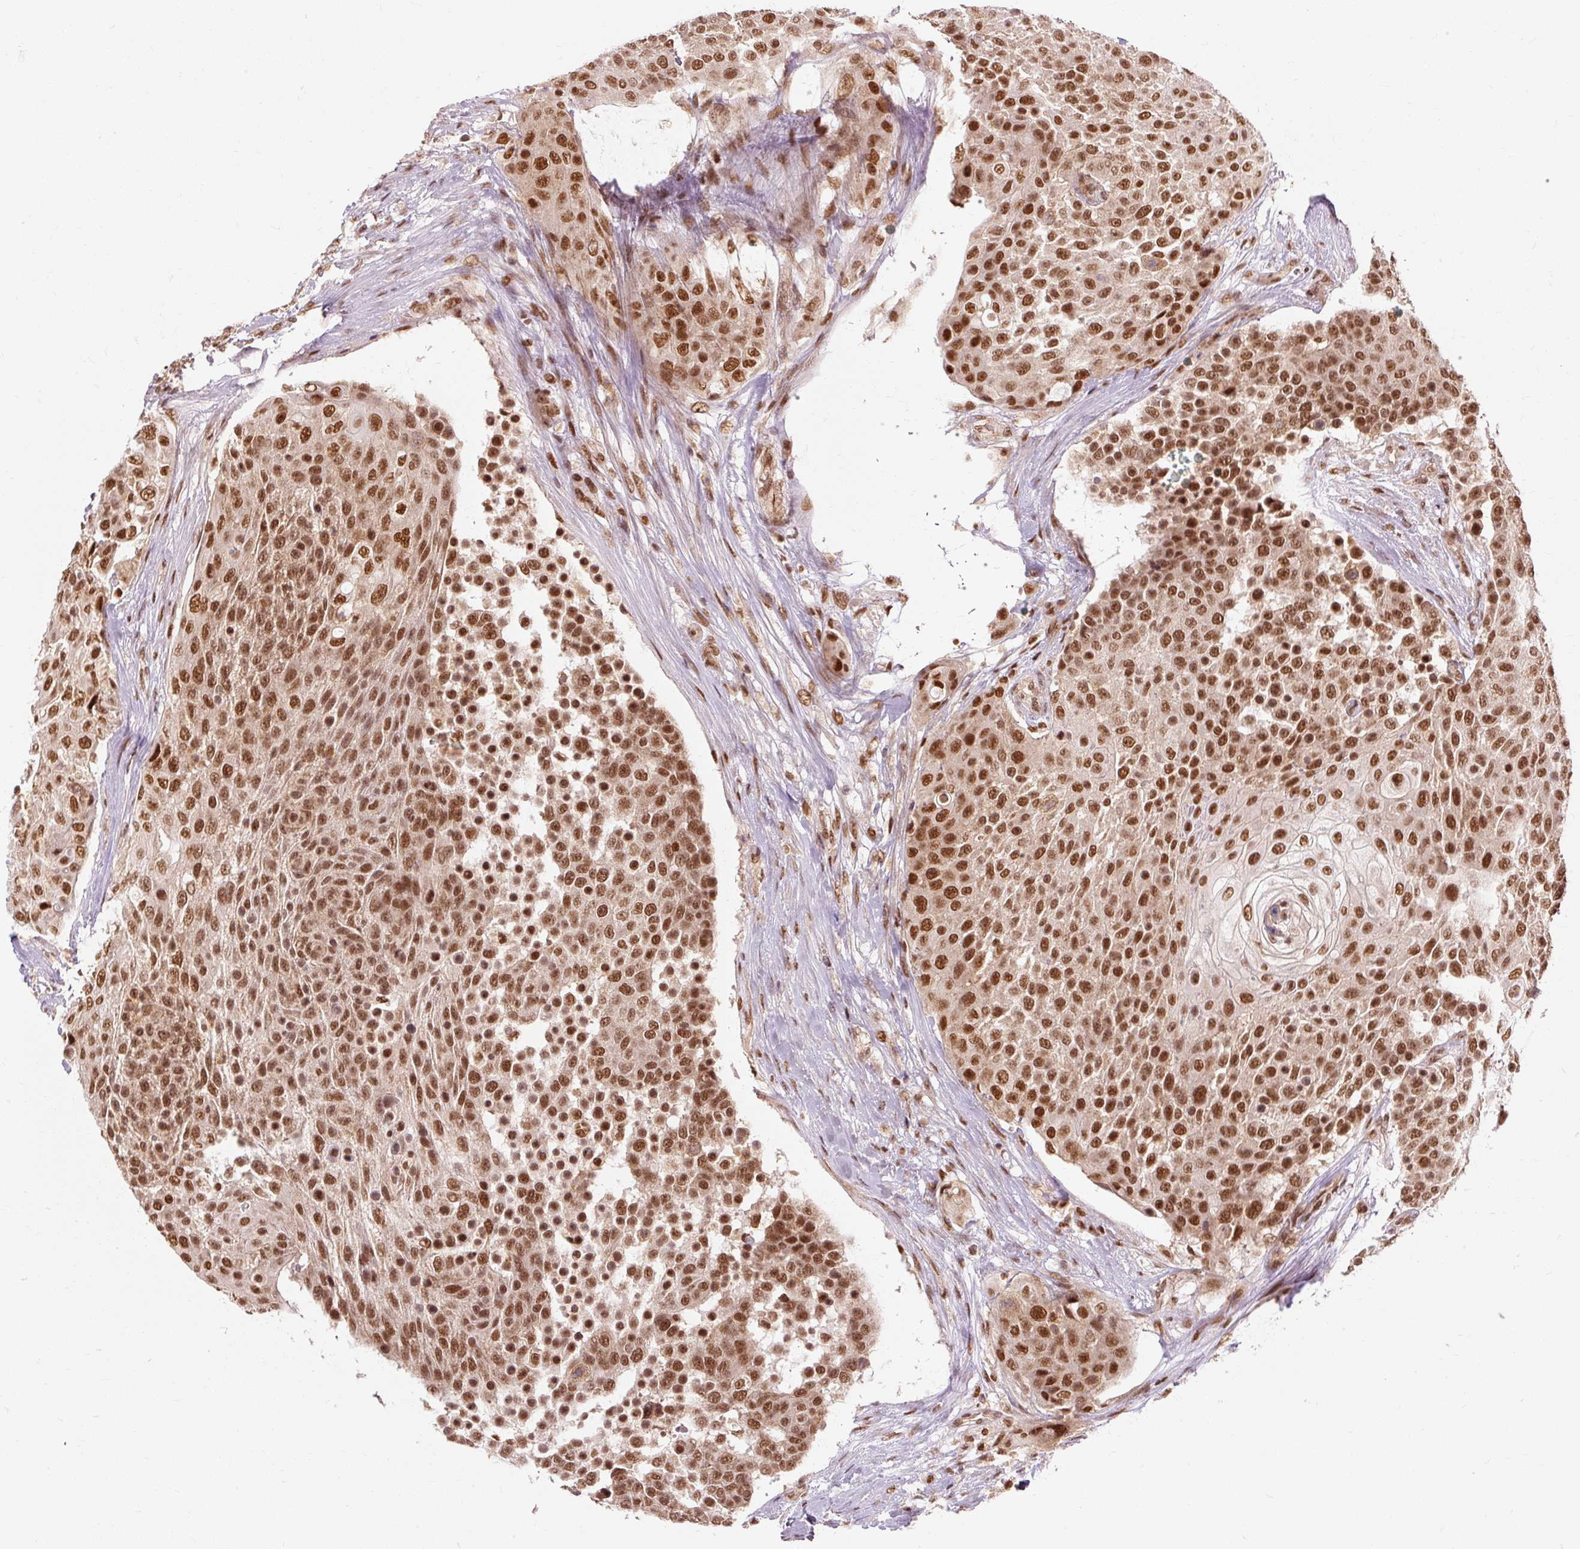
{"staining": {"intensity": "strong", "quantity": ">75%", "location": "nuclear"}, "tissue": "urothelial cancer", "cell_type": "Tumor cells", "image_type": "cancer", "snomed": [{"axis": "morphology", "description": "Urothelial carcinoma, High grade"}, {"axis": "topography", "description": "Urinary bladder"}], "caption": "Approximately >75% of tumor cells in high-grade urothelial carcinoma reveal strong nuclear protein expression as visualized by brown immunohistochemical staining.", "gene": "CSTF1", "patient": {"sex": "female", "age": 63}}